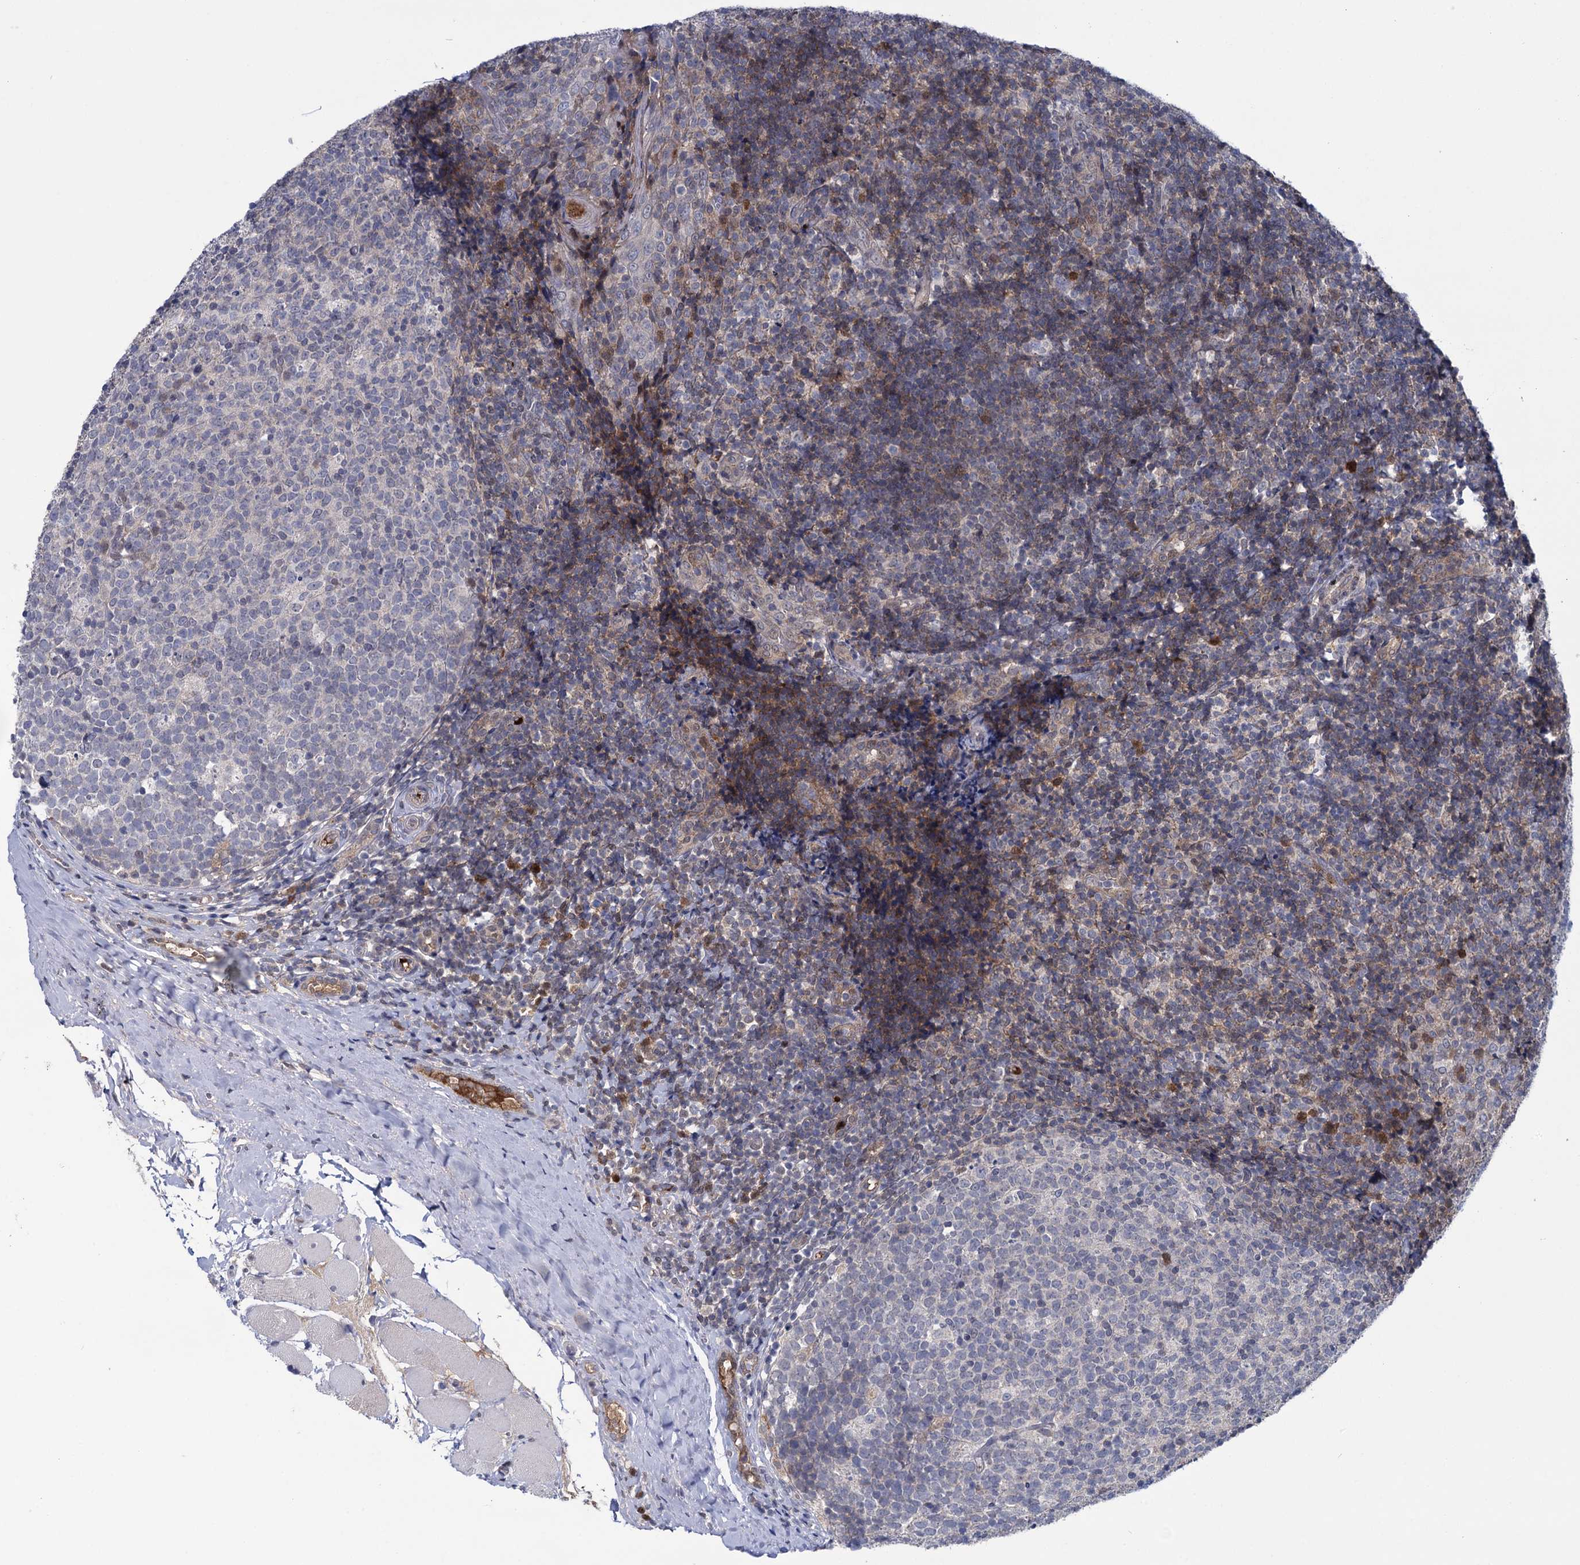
{"staining": {"intensity": "negative", "quantity": "none", "location": "none"}, "tissue": "tonsil", "cell_type": "Germinal center cells", "image_type": "normal", "snomed": [{"axis": "morphology", "description": "Normal tissue, NOS"}, {"axis": "topography", "description": "Tonsil"}], "caption": "Germinal center cells are negative for protein expression in unremarkable human tonsil.", "gene": "GLO1", "patient": {"sex": "female", "age": 19}}